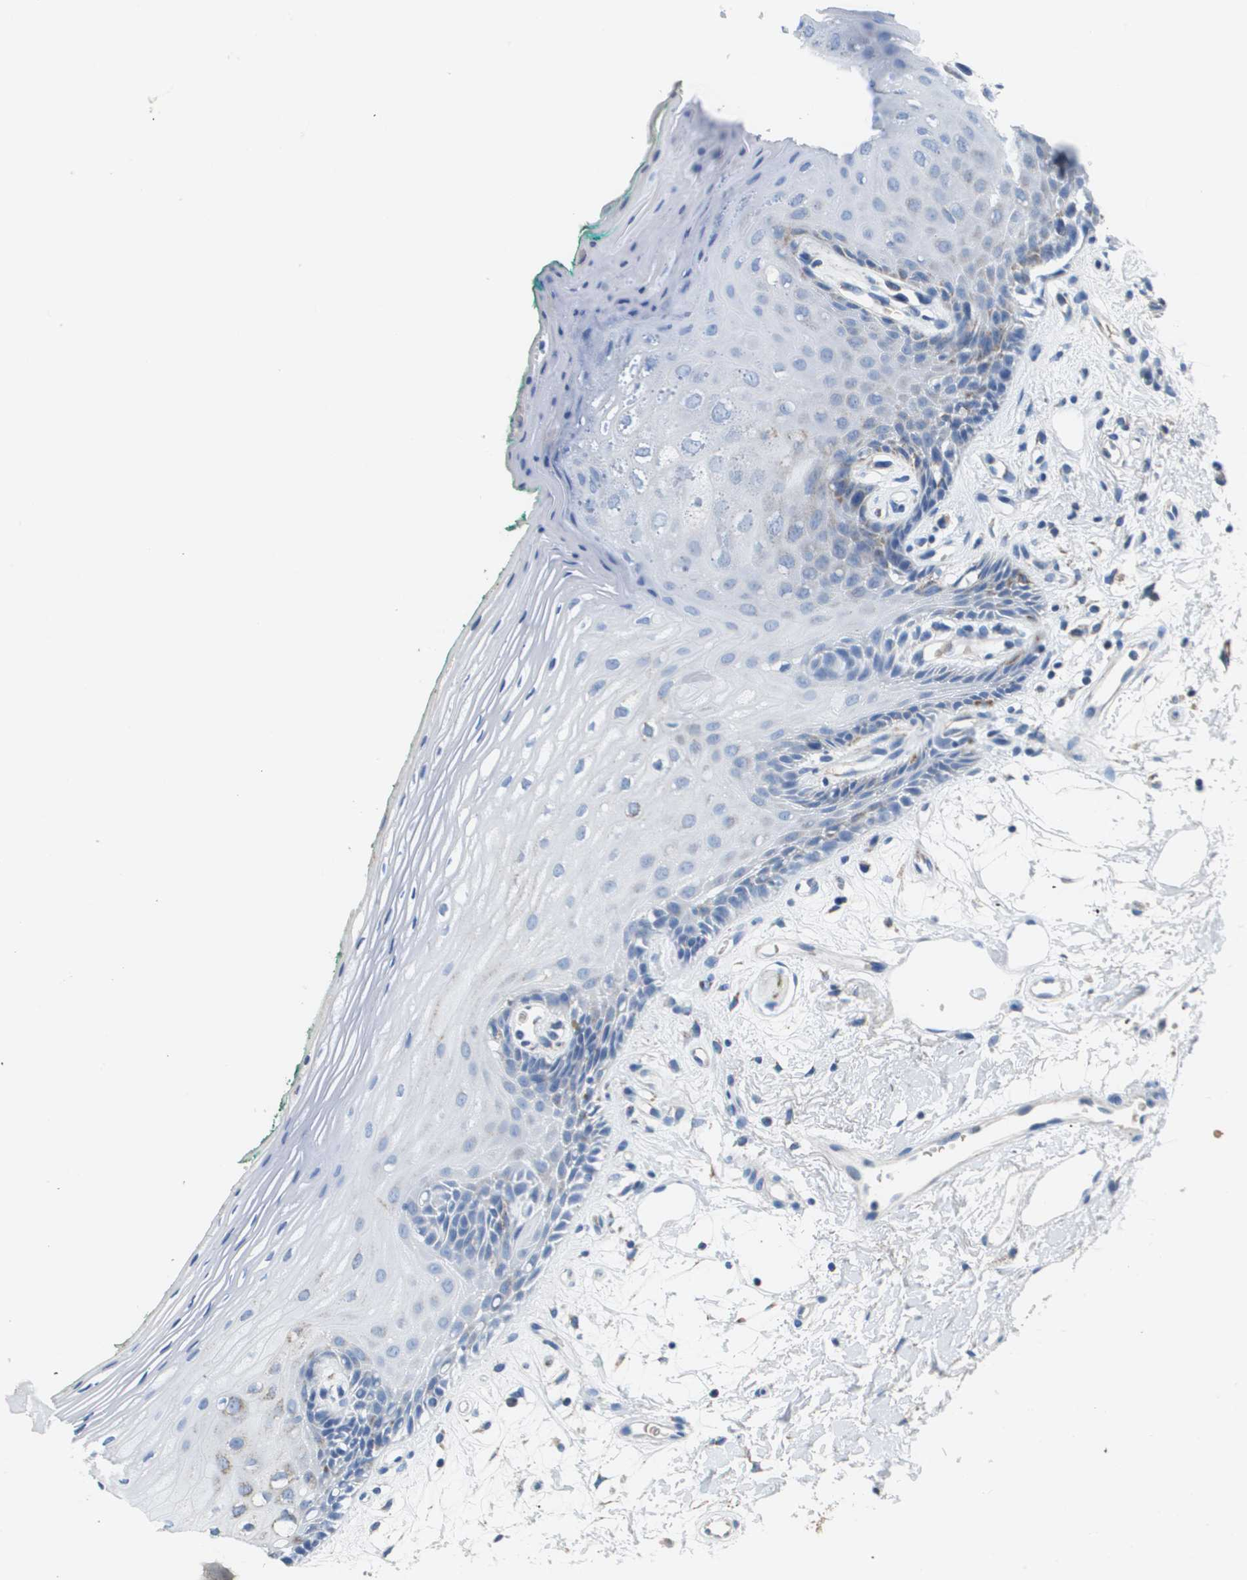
{"staining": {"intensity": "negative", "quantity": "none", "location": "none"}, "tissue": "oral mucosa", "cell_type": "Squamous epithelial cells", "image_type": "normal", "snomed": [{"axis": "morphology", "description": "Normal tissue, NOS"}, {"axis": "topography", "description": "Skeletal muscle"}, {"axis": "topography", "description": "Oral tissue"}, {"axis": "topography", "description": "Peripheral nerve tissue"}], "caption": "Human oral mucosa stained for a protein using immunohistochemistry (IHC) displays no staining in squamous epithelial cells.", "gene": "ATP5F1B", "patient": {"sex": "female", "age": 84}}